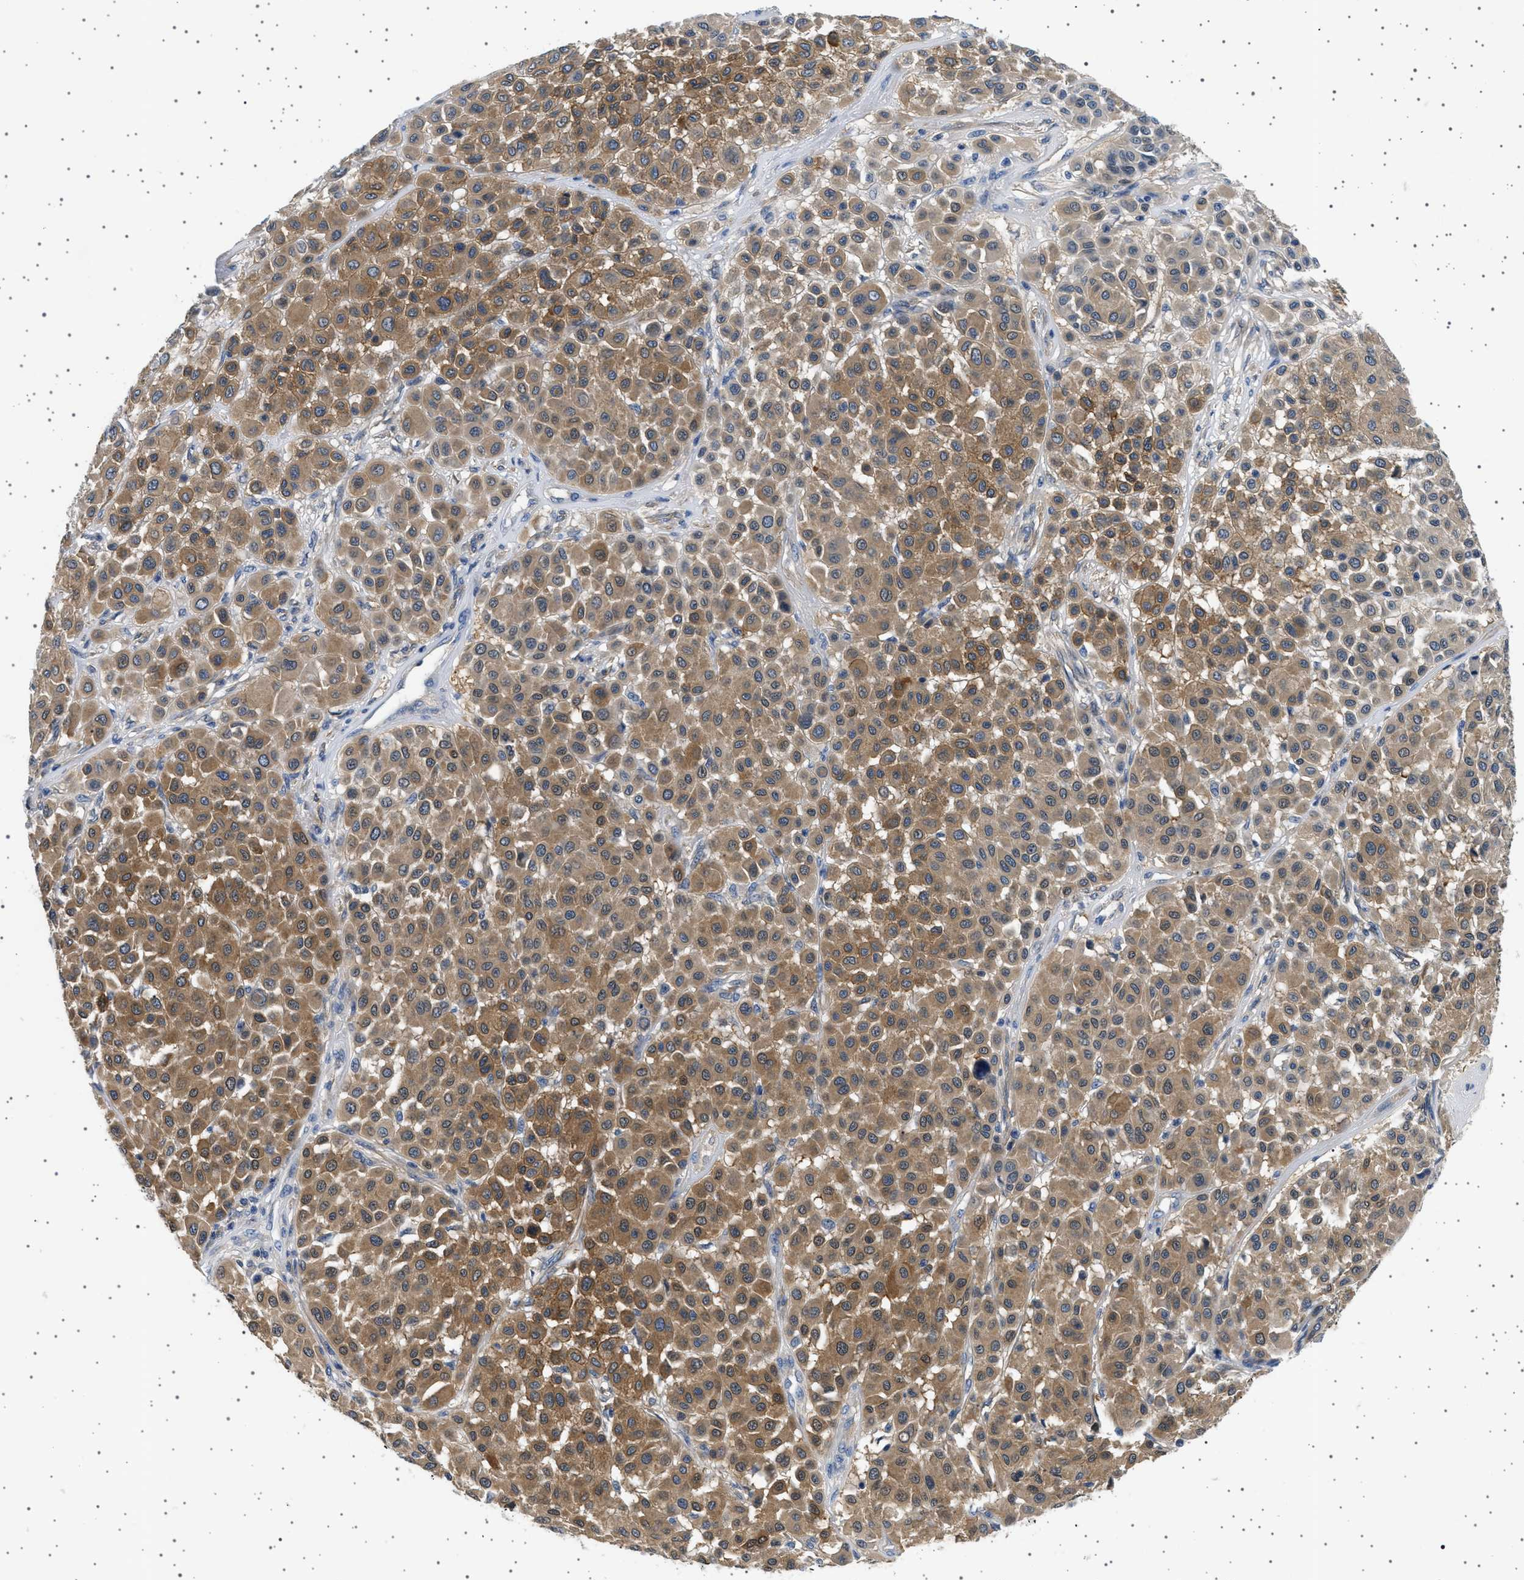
{"staining": {"intensity": "moderate", "quantity": ">75%", "location": "cytoplasmic/membranous"}, "tissue": "melanoma", "cell_type": "Tumor cells", "image_type": "cancer", "snomed": [{"axis": "morphology", "description": "Malignant melanoma, Metastatic site"}, {"axis": "topography", "description": "Soft tissue"}], "caption": "Moderate cytoplasmic/membranous protein staining is present in about >75% of tumor cells in melanoma.", "gene": "PLPP6", "patient": {"sex": "male", "age": 41}}